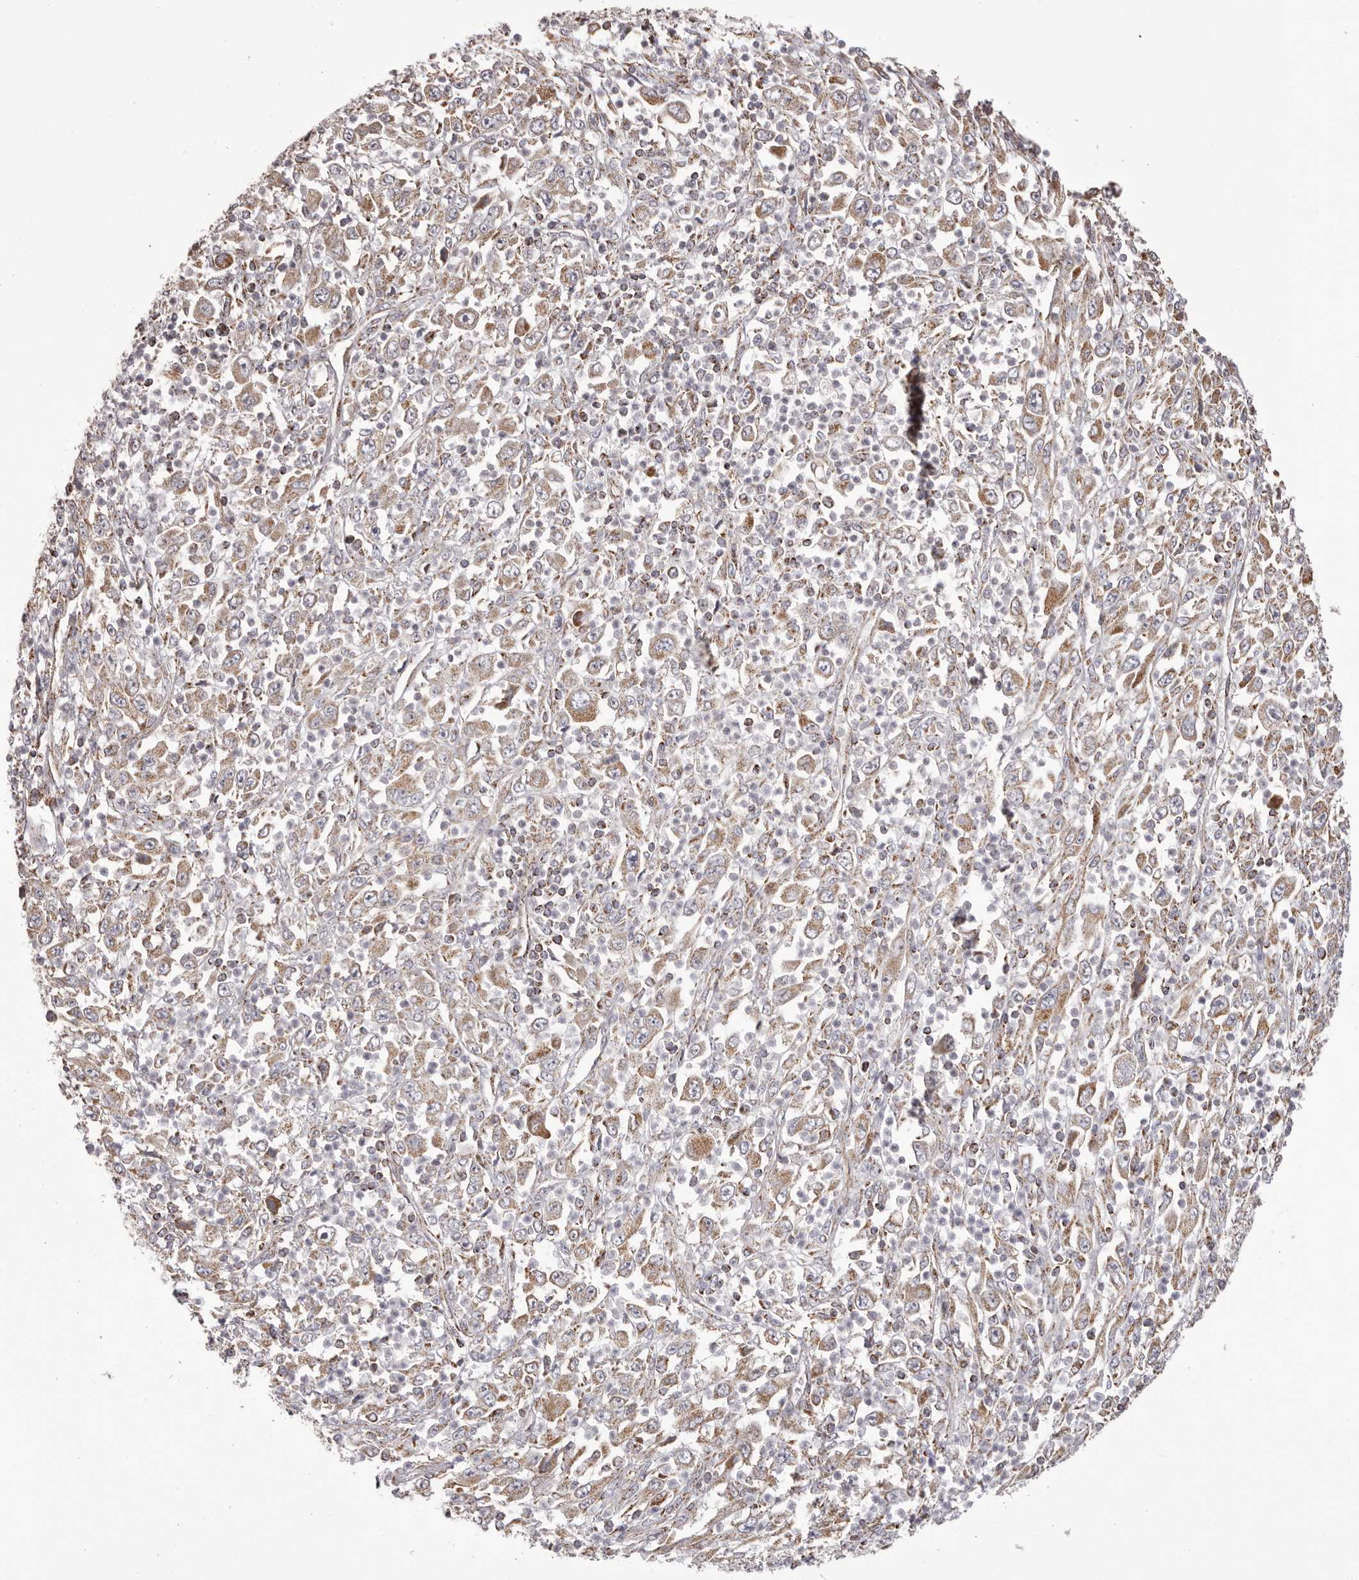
{"staining": {"intensity": "moderate", "quantity": ">75%", "location": "cytoplasmic/membranous"}, "tissue": "melanoma", "cell_type": "Tumor cells", "image_type": "cancer", "snomed": [{"axis": "morphology", "description": "Malignant melanoma, Metastatic site"}, {"axis": "topography", "description": "Skin"}], "caption": "Melanoma tissue displays moderate cytoplasmic/membranous positivity in about >75% of tumor cells, visualized by immunohistochemistry.", "gene": "CHRM2", "patient": {"sex": "female", "age": 56}}